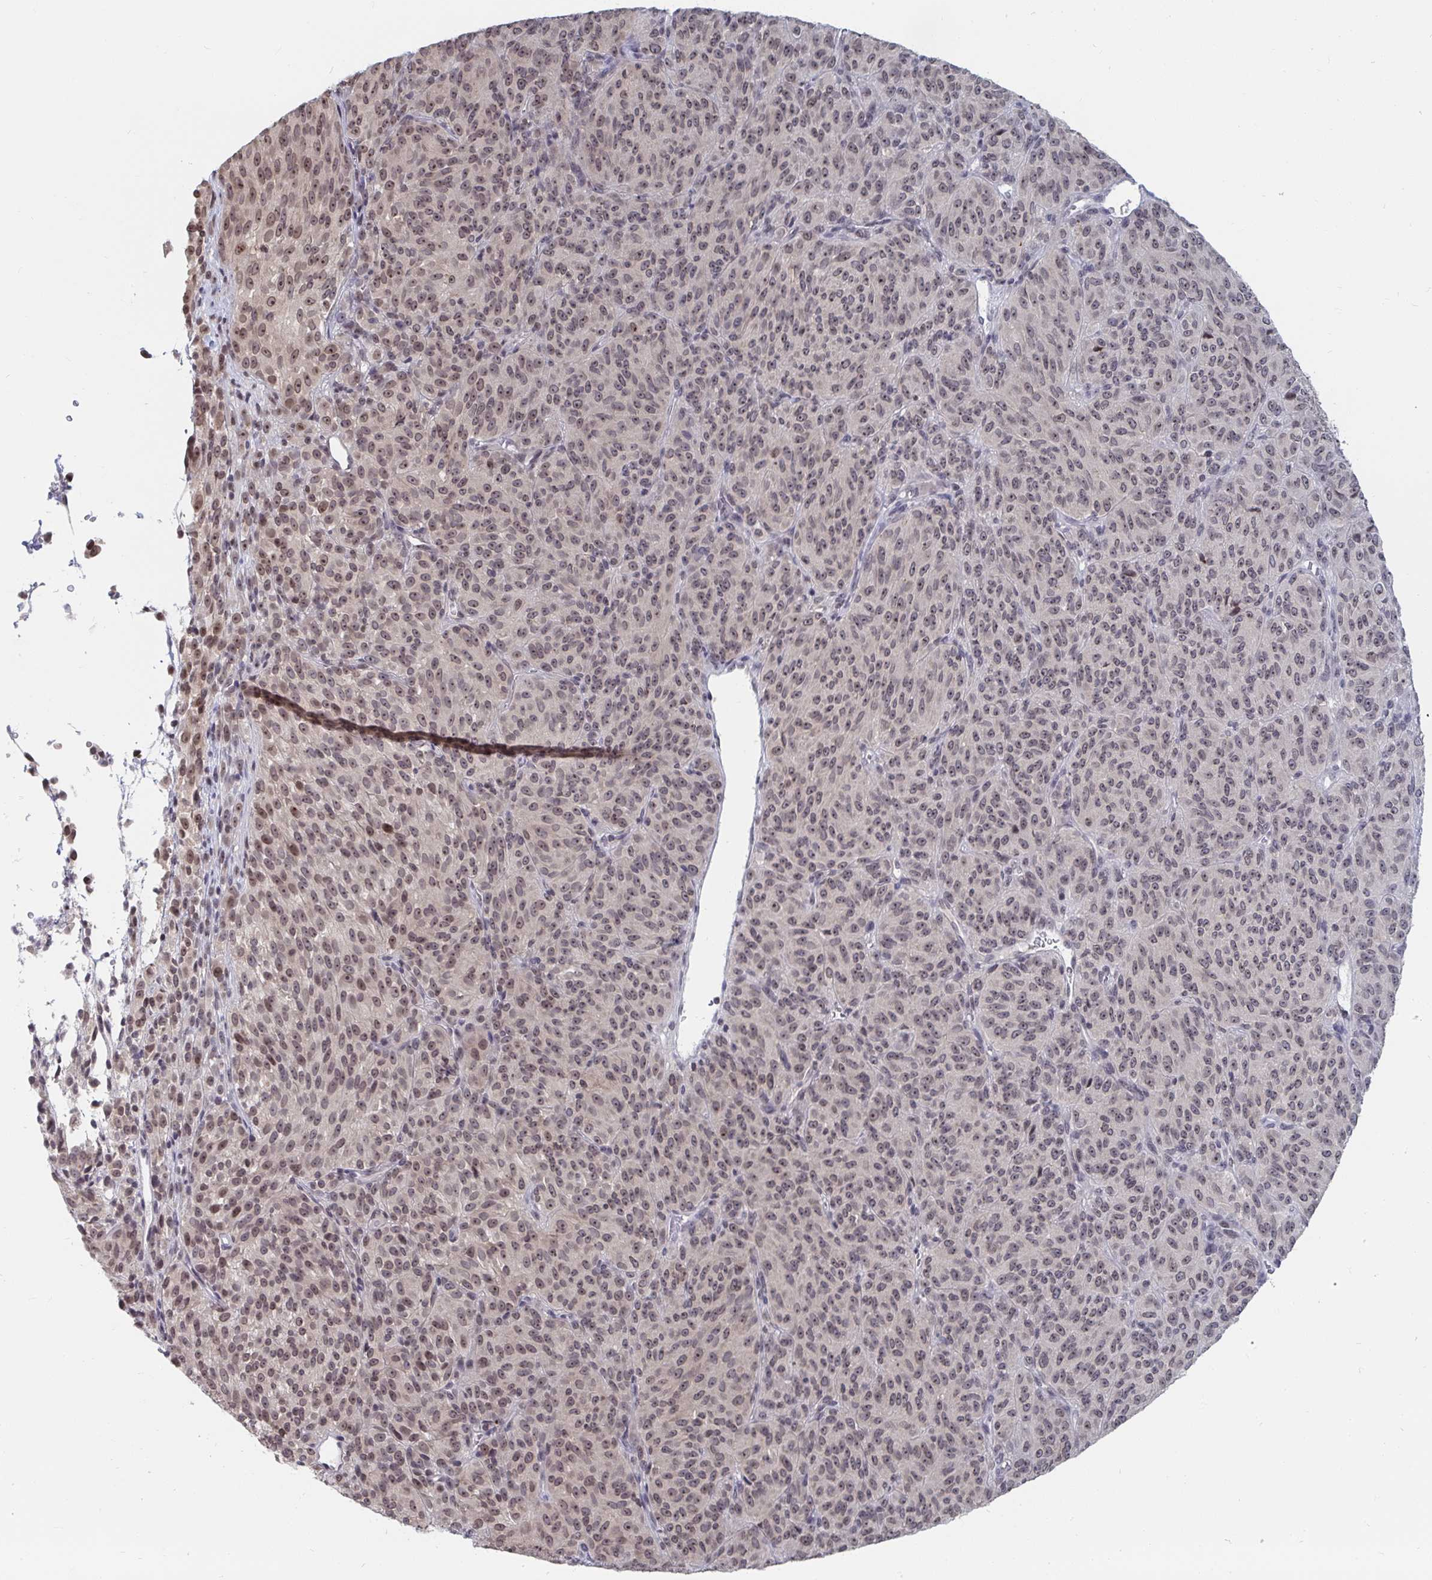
{"staining": {"intensity": "weak", "quantity": "25%-75%", "location": "nuclear"}, "tissue": "melanoma", "cell_type": "Tumor cells", "image_type": "cancer", "snomed": [{"axis": "morphology", "description": "Malignant melanoma, Metastatic site"}, {"axis": "topography", "description": "Brain"}], "caption": "Protein expression analysis of malignant melanoma (metastatic site) reveals weak nuclear expression in approximately 25%-75% of tumor cells. The protein of interest is shown in brown color, while the nuclei are stained blue.", "gene": "TRIP12", "patient": {"sex": "female", "age": 56}}